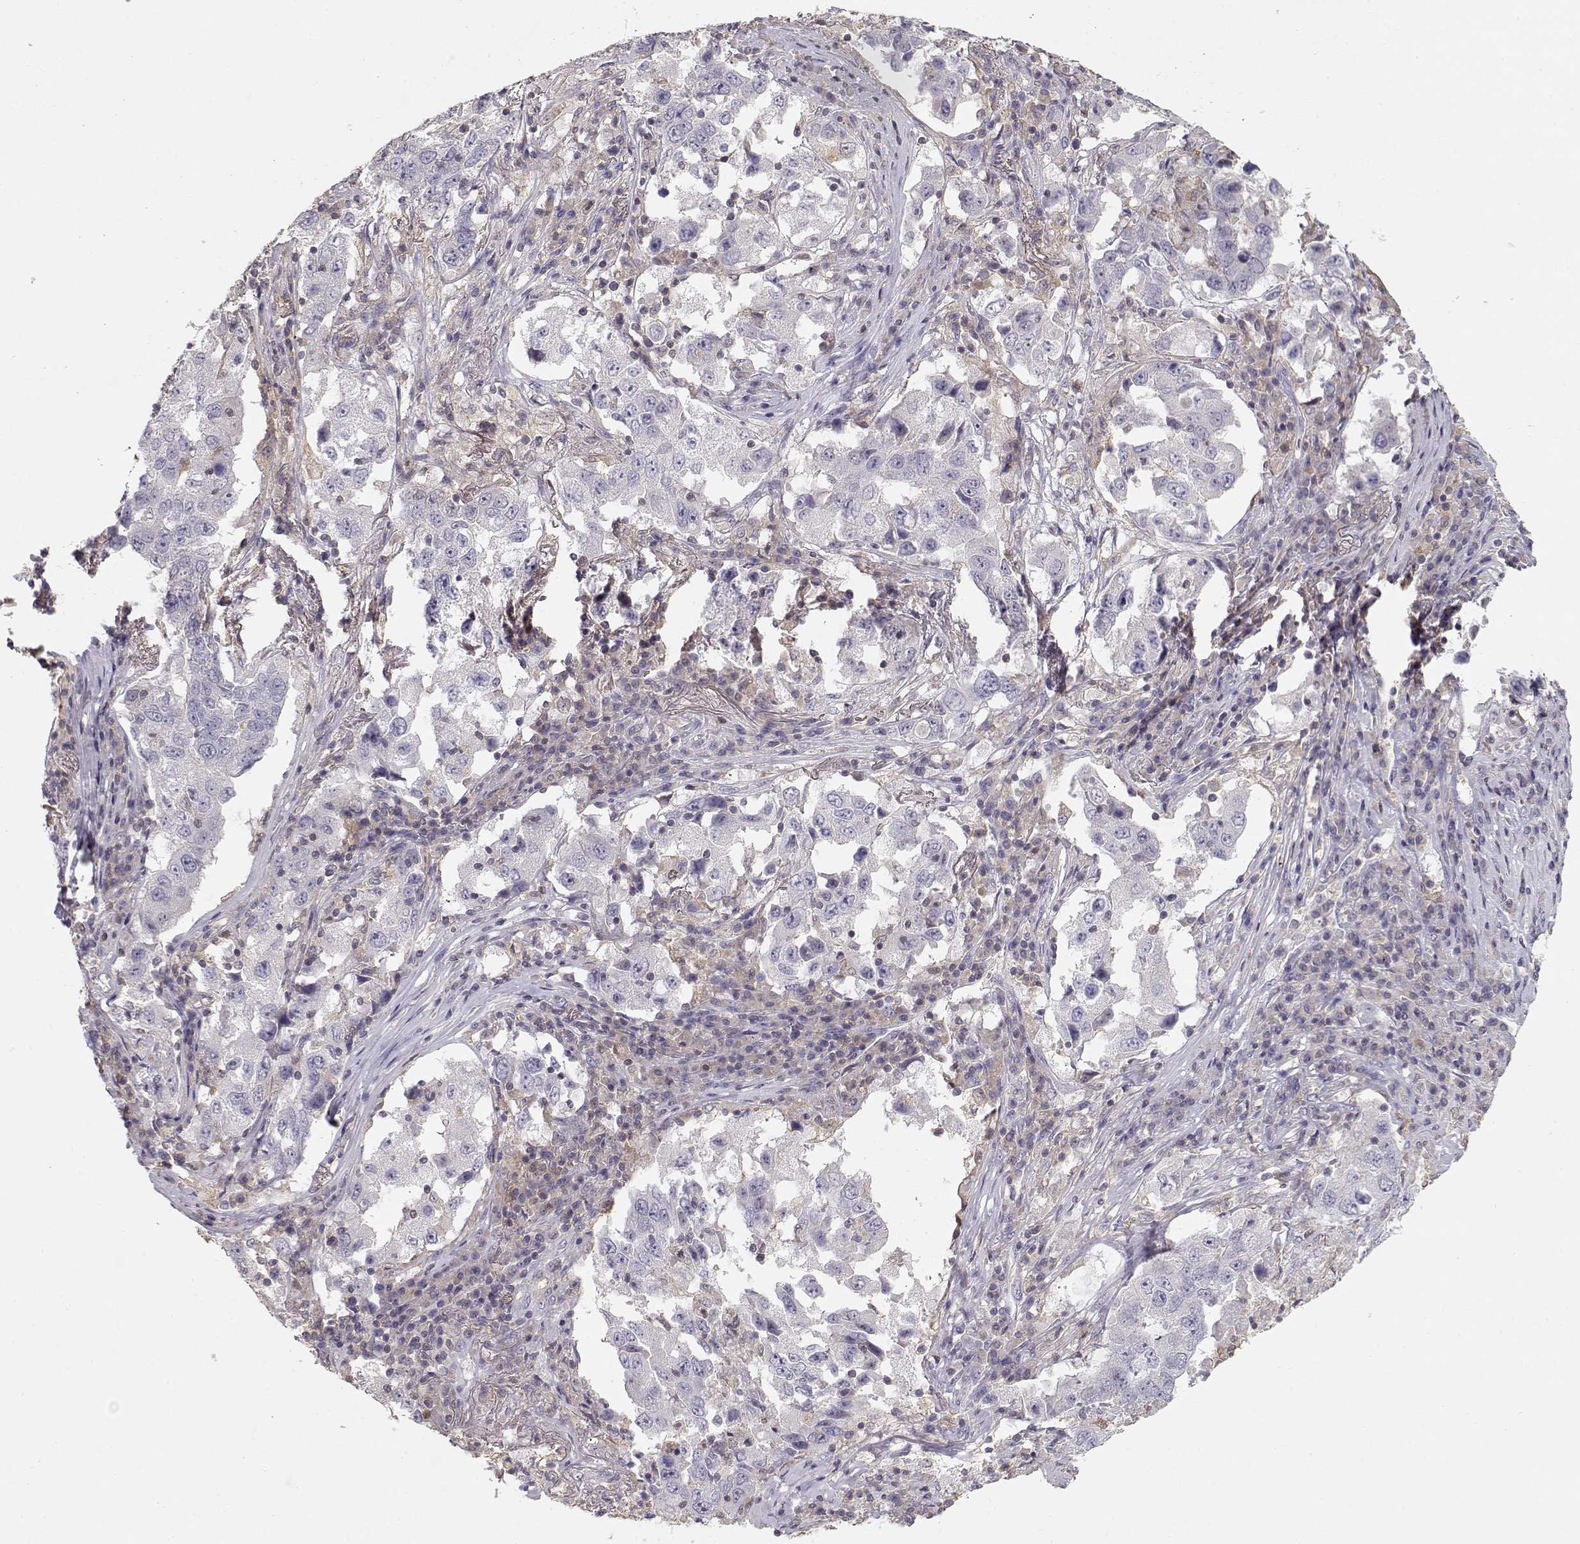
{"staining": {"intensity": "negative", "quantity": "none", "location": "none"}, "tissue": "lung cancer", "cell_type": "Tumor cells", "image_type": "cancer", "snomed": [{"axis": "morphology", "description": "Adenocarcinoma, NOS"}, {"axis": "topography", "description": "Lung"}], "caption": "Tumor cells are negative for brown protein staining in lung adenocarcinoma.", "gene": "VAV1", "patient": {"sex": "male", "age": 73}}